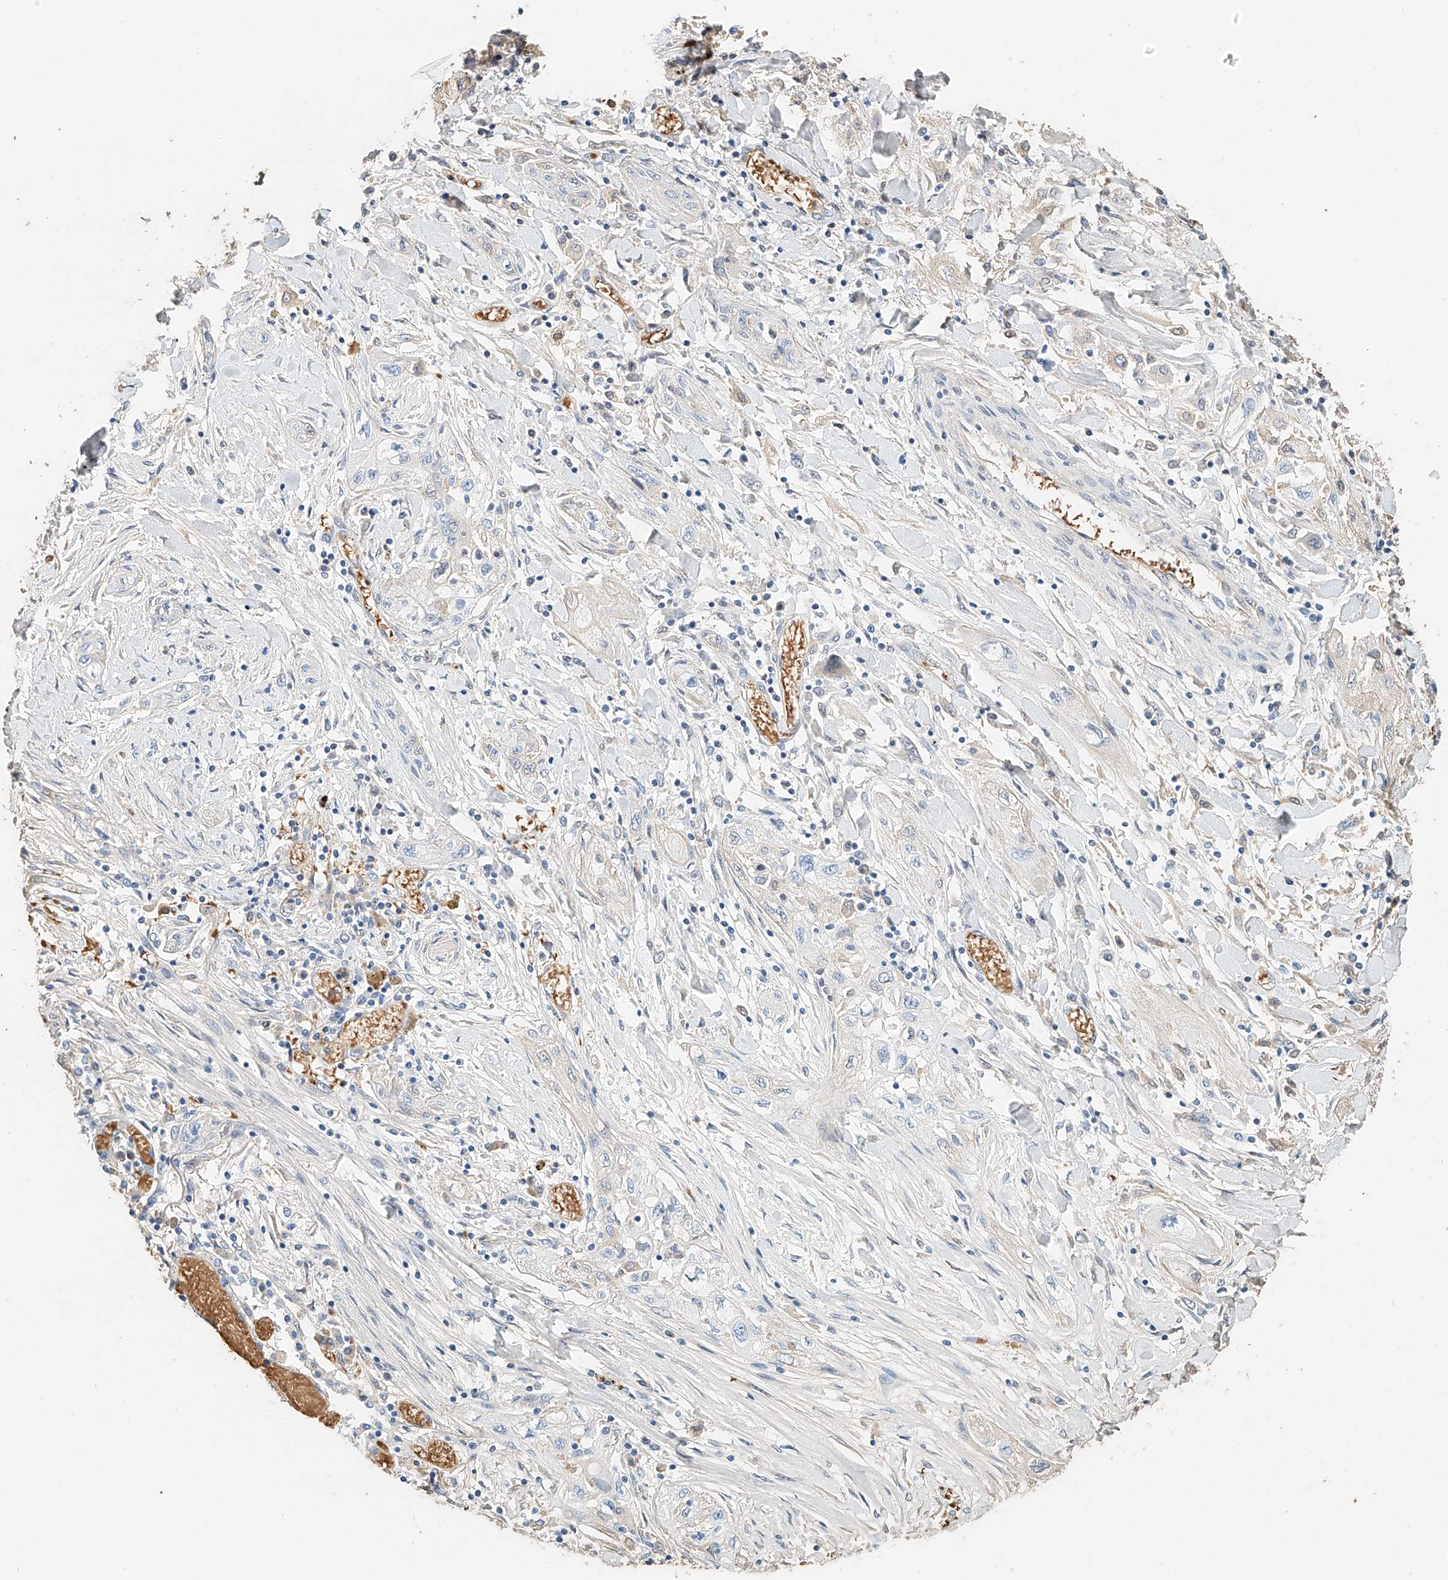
{"staining": {"intensity": "negative", "quantity": "none", "location": "none"}, "tissue": "lung cancer", "cell_type": "Tumor cells", "image_type": "cancer", "snomed": [{"axis": "morphology", "description": "Squamous cell carcinoma, NOS"}, {"axis": "topography", "description": "Lung"}], "caption": "Tumor cells show no significant protein positivity in squamous cell carcinoma (lung).", "gene": "RCAN3", "patient": {"sex": "female", "age": 47}}